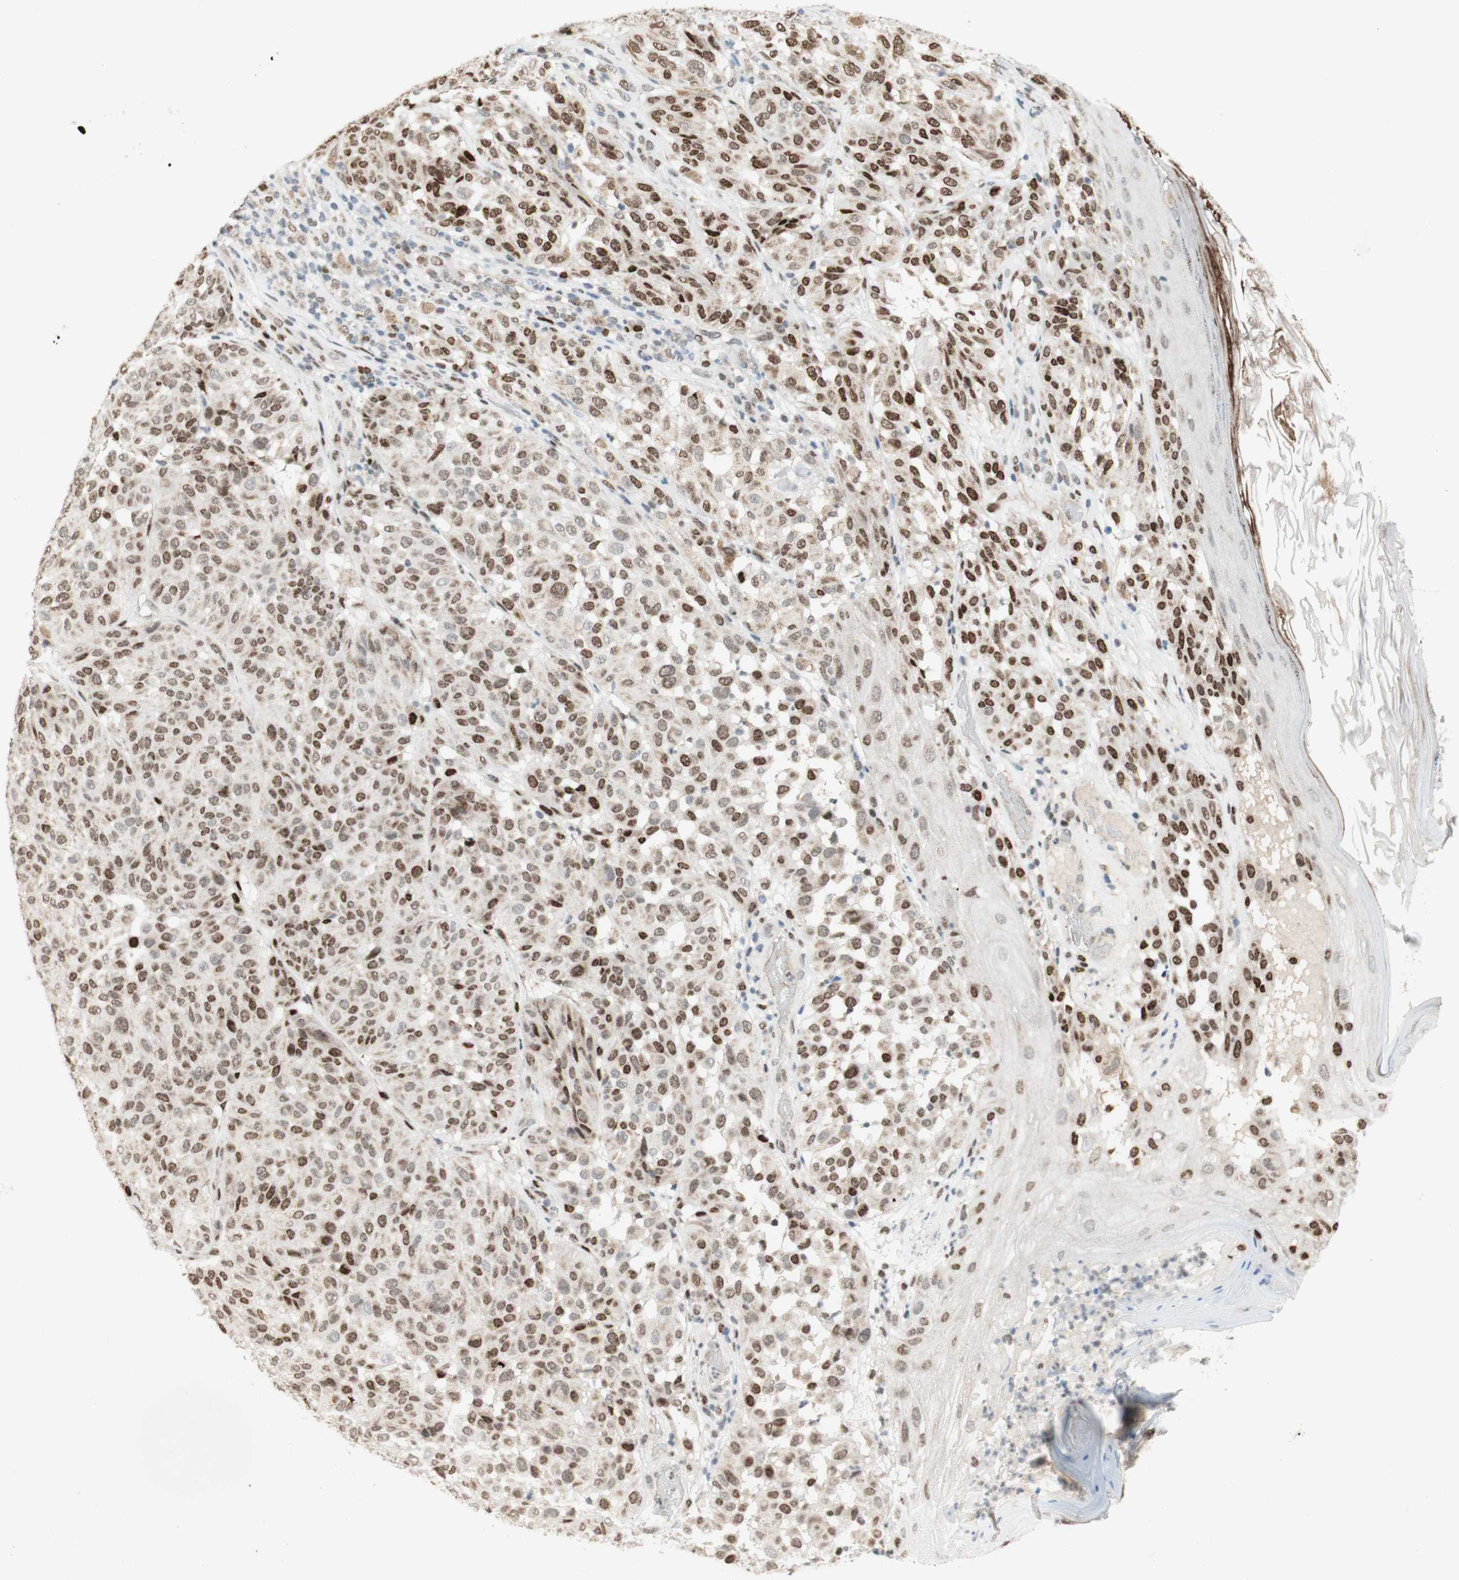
{"staining": {"intensity": "moderate", "quantity": "25%-75%", "location": "nuclear"}, "tissue": "melanoma", "cell_type": "Tumor cells", "image_type": "cancer", "snomed": [{"axis": "morphology", "description": "Malignant melanoma, NOS"}, {"axis": "topography", "description": "Skin"}], "caption": "Immunohistochemical staining of malignant melanoma displays medium levels of moderate nuclear protein expression in approximately 25%-75% of tumor cells.", "gene": "DNMT3A", "patient": {"sex": "female", "age": 46}}